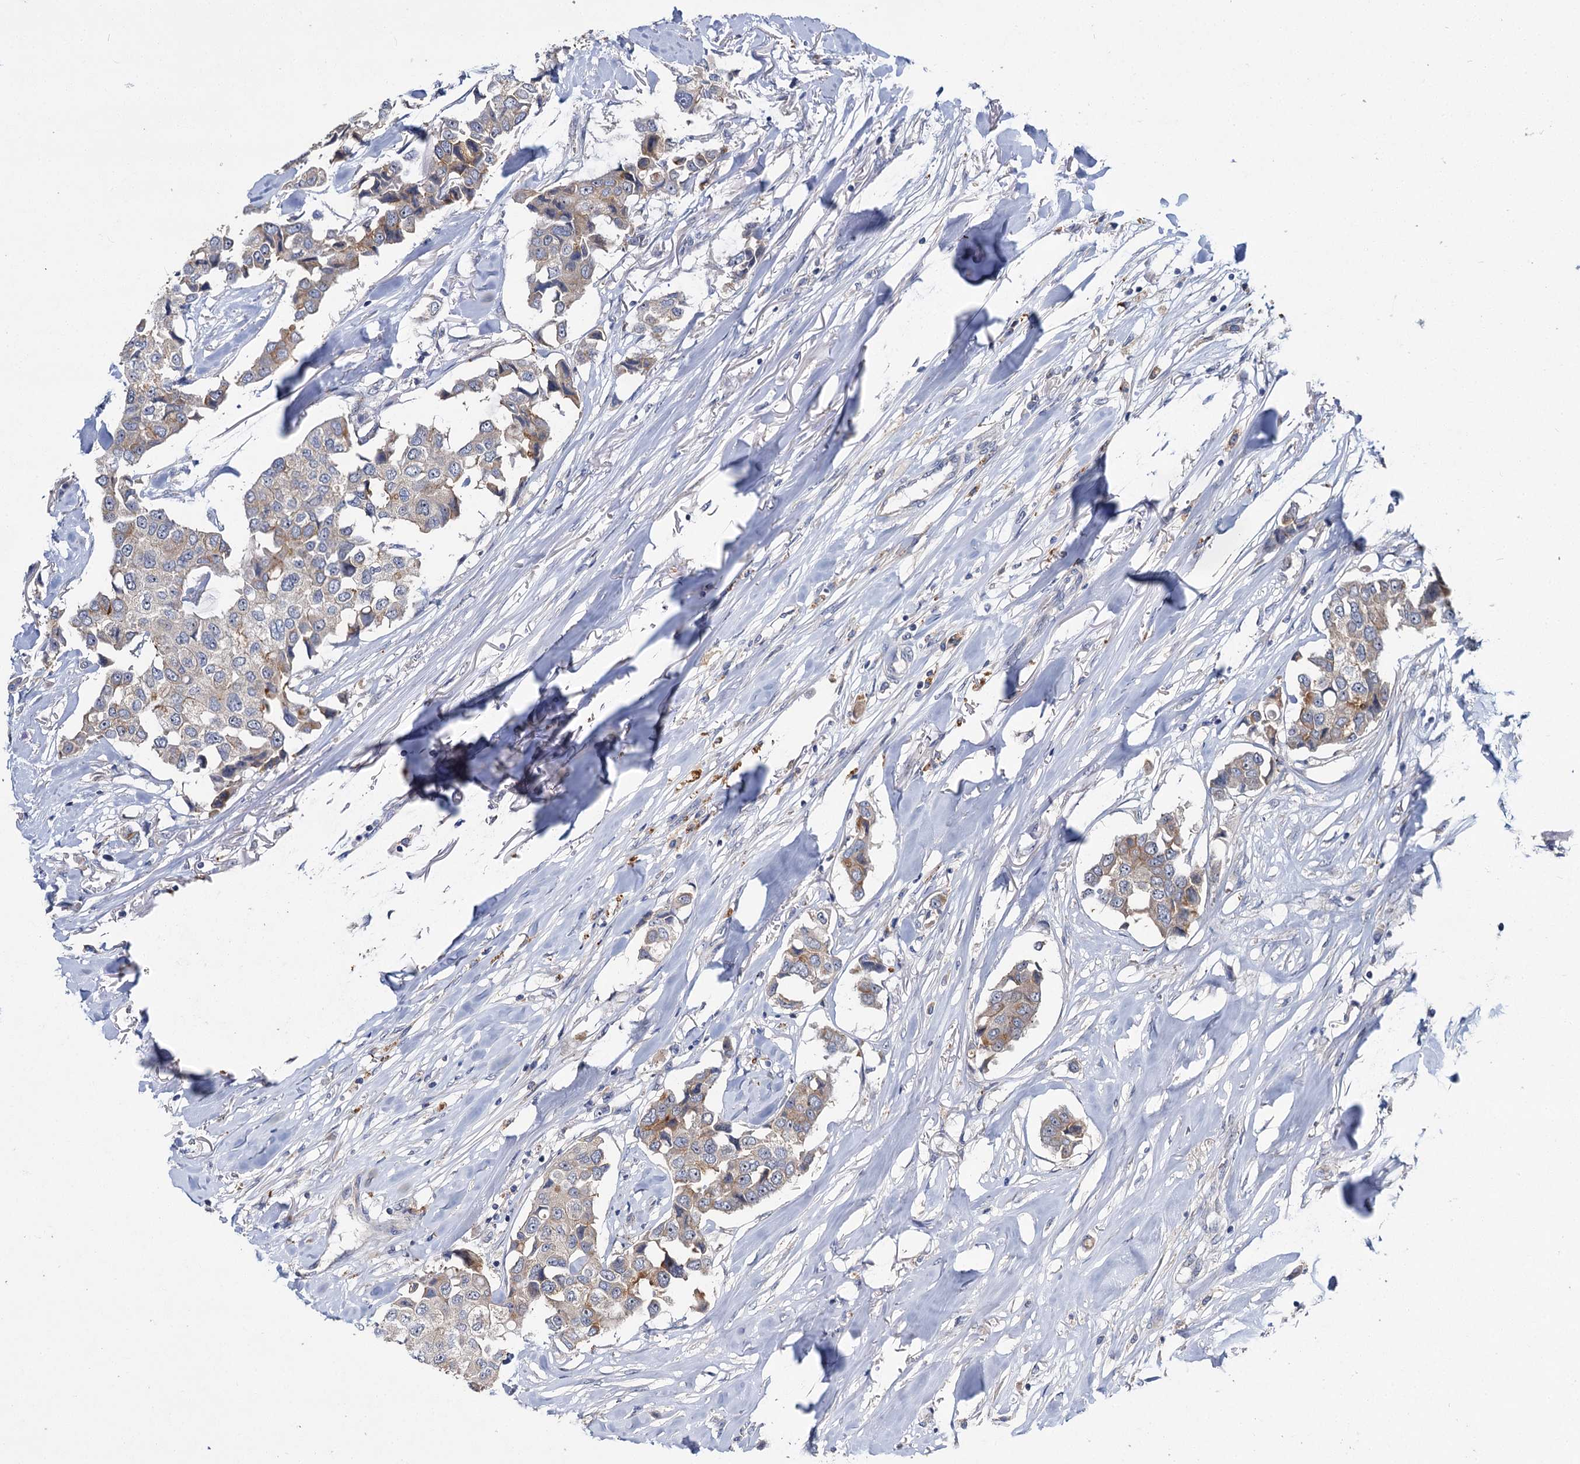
{"staining": {"intensity": "weak", "quantity": ">75%", "location": "cytoplasmic/membranous"}, "tissue": "breast cancer", "cell_type": "Tumor cells", "image_type": "cancer", "snomed": [{"axis": "morphology", "description": "Duct carcinoma"}, {"axis": "topography", "description": "Breast"}], "caption": "Breast cancer stained with a brown dye displays weak cytoplasmic/membranous positive expression in approximately >75% of tumor cells.", "gene": "ATP9A", "patient": {"sex": "female", "age": 80}}